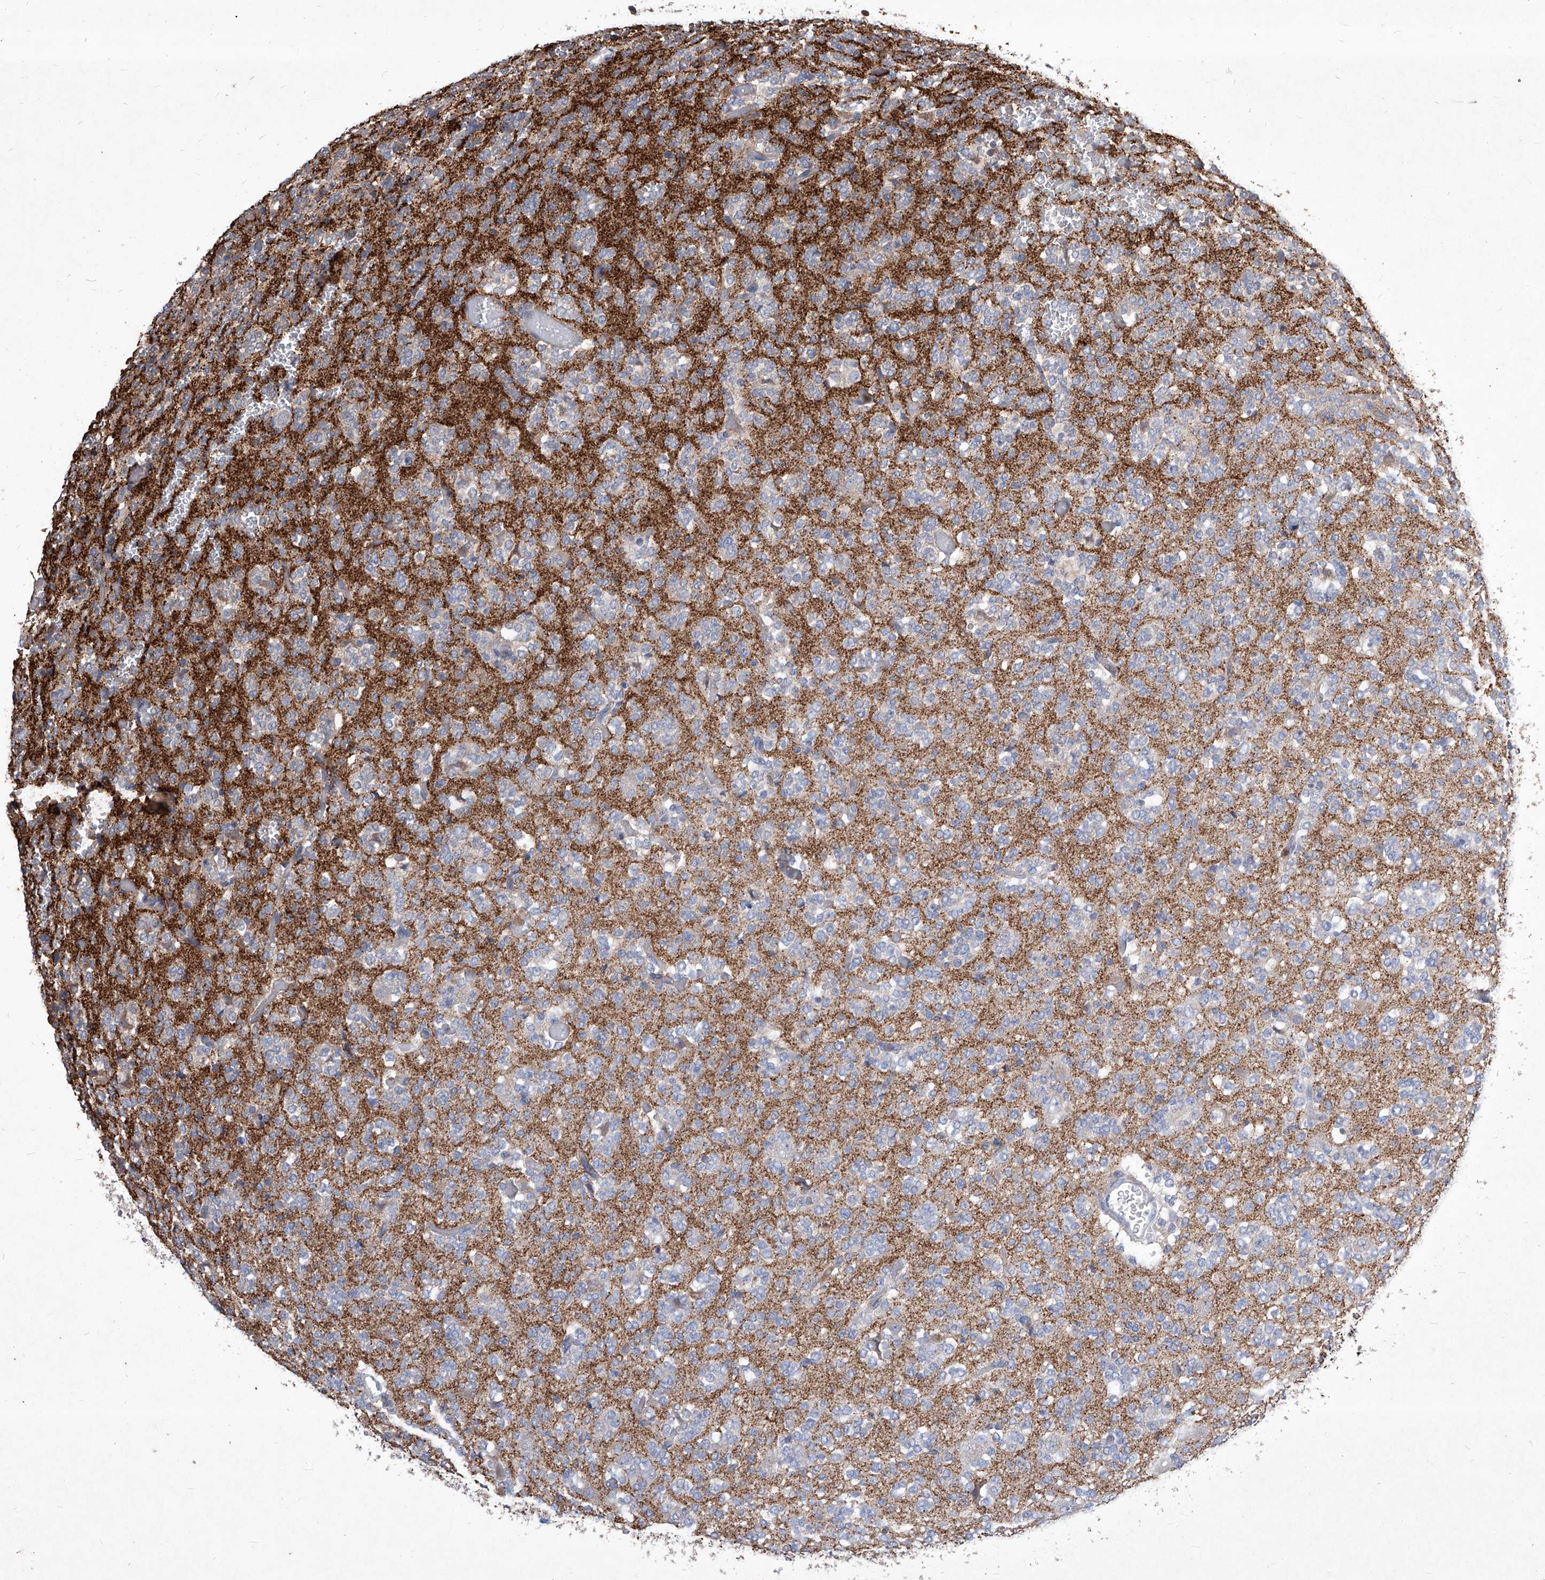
{"staining": {"intensity": "negative", "quantity": "none", "location": "none"}, "tissue": "glioma", "cell_type": "Tumor cells", "image_type": "cancer", "snomed": [{"axis": "morphology", "description": "Glioma, malignant, Low grade"}, {"axis": "topography", "description": "Brain"}], "caption": "Malignant low-grade glioma was stained to show a protein in brown. There is no significant staining in tumor cells.", "gene": "SYNGR1", "patient": {"sex": "male", "age": 38}}